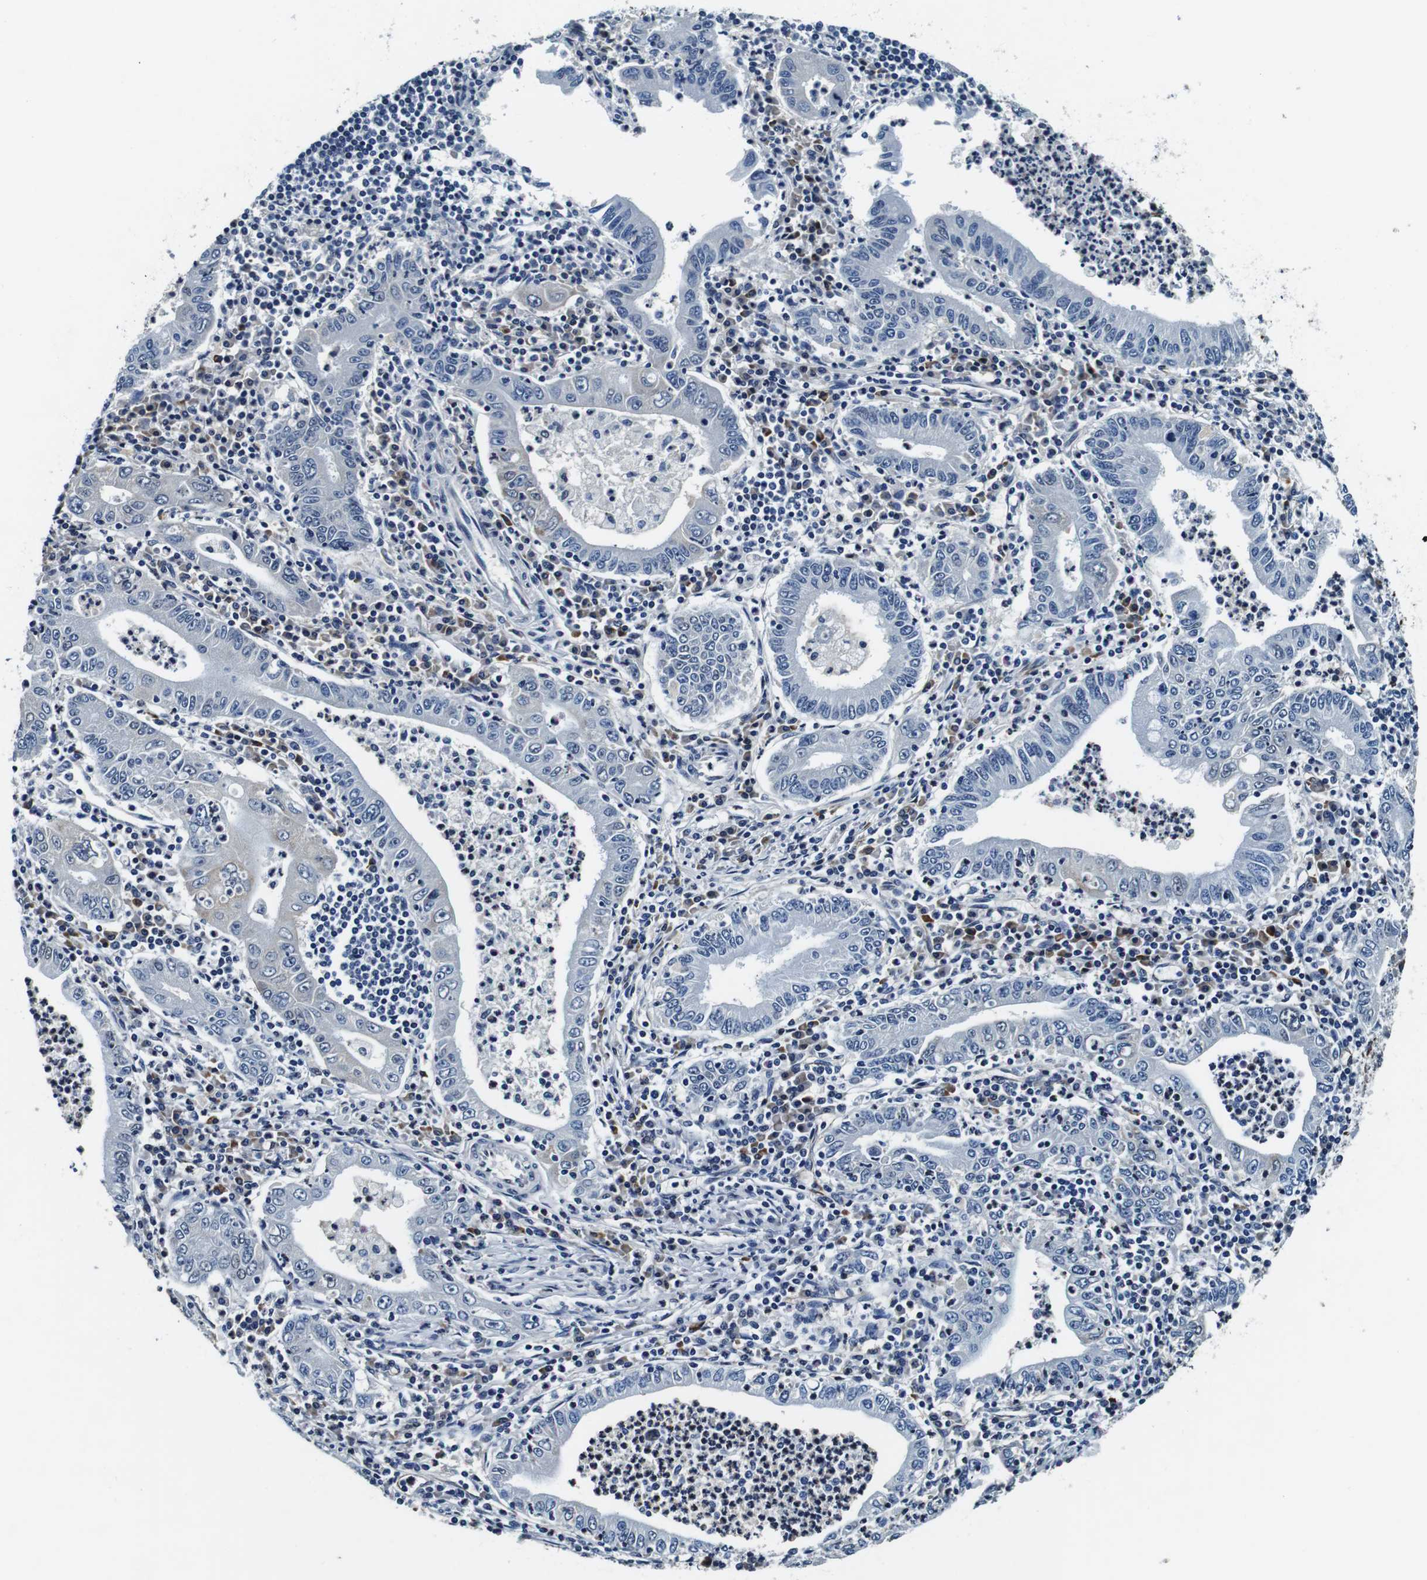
{"staining": {"intensity": "negative", "quantity": "none", "location": "none"}, "tissue": "stomach cancer", "cell_type": "Tumor cells", "image_type": "cancer", "snomed": [{"axis": "morphology", "description": "Normal tissue, NOS"}, {"axis": "morphology", "description": "Adenocarcinoma, NOS"}, {"axis": "topography", "description": "Esophagus"}, {"axis": "topography", "description": "Stomach, upper"}, {"axis": "topography", "description": "Peripheral nerve tissue"}], "caption": "This is an IHC histopathology image of human stomach cancer (adenocarcinoma). There is no positivity in tumor cells.", "gene": "GJE1", "patient": {"sex": "male", "age": 62}}